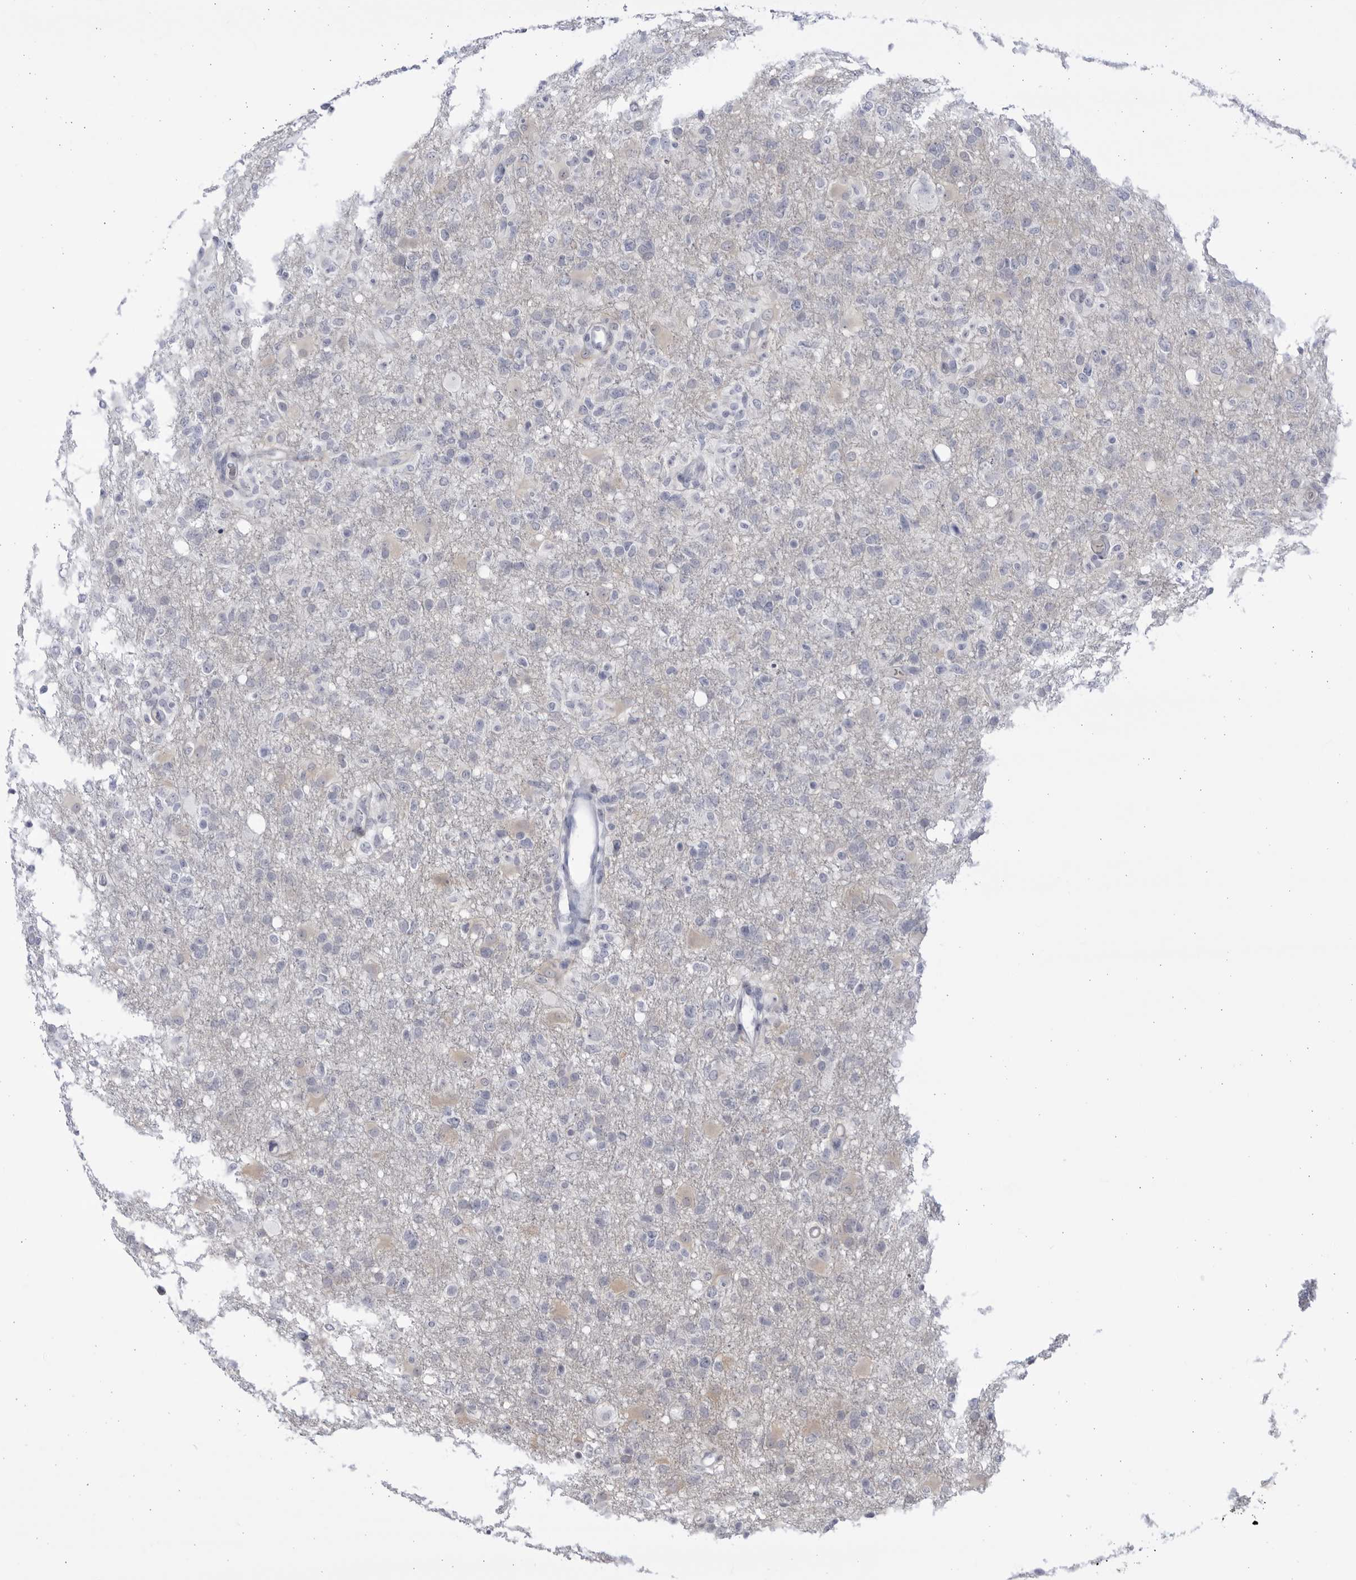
{"staining": {"intensity": "negative", "quantity": "none", "location": "none"}, "tissue": "glioma", "cell_type": "Tumor cells", "image_type": "cancer", "snomed": [{"axis": "morphology", "description": "Glioma, malignant, High grade"}, {"axis": "topography", "description": "Brain"}], "caption": "Photomicrograph shows no protein positivity in tumor cells of malignant glioma (high-grade) tissue. (Brightfield microscopy of DAB (3,3'-diaminobenzidine) immunohistochemistry at high magnification).", "gene": "CCDC181", "patient": {"sex": "female", "age": 57}}